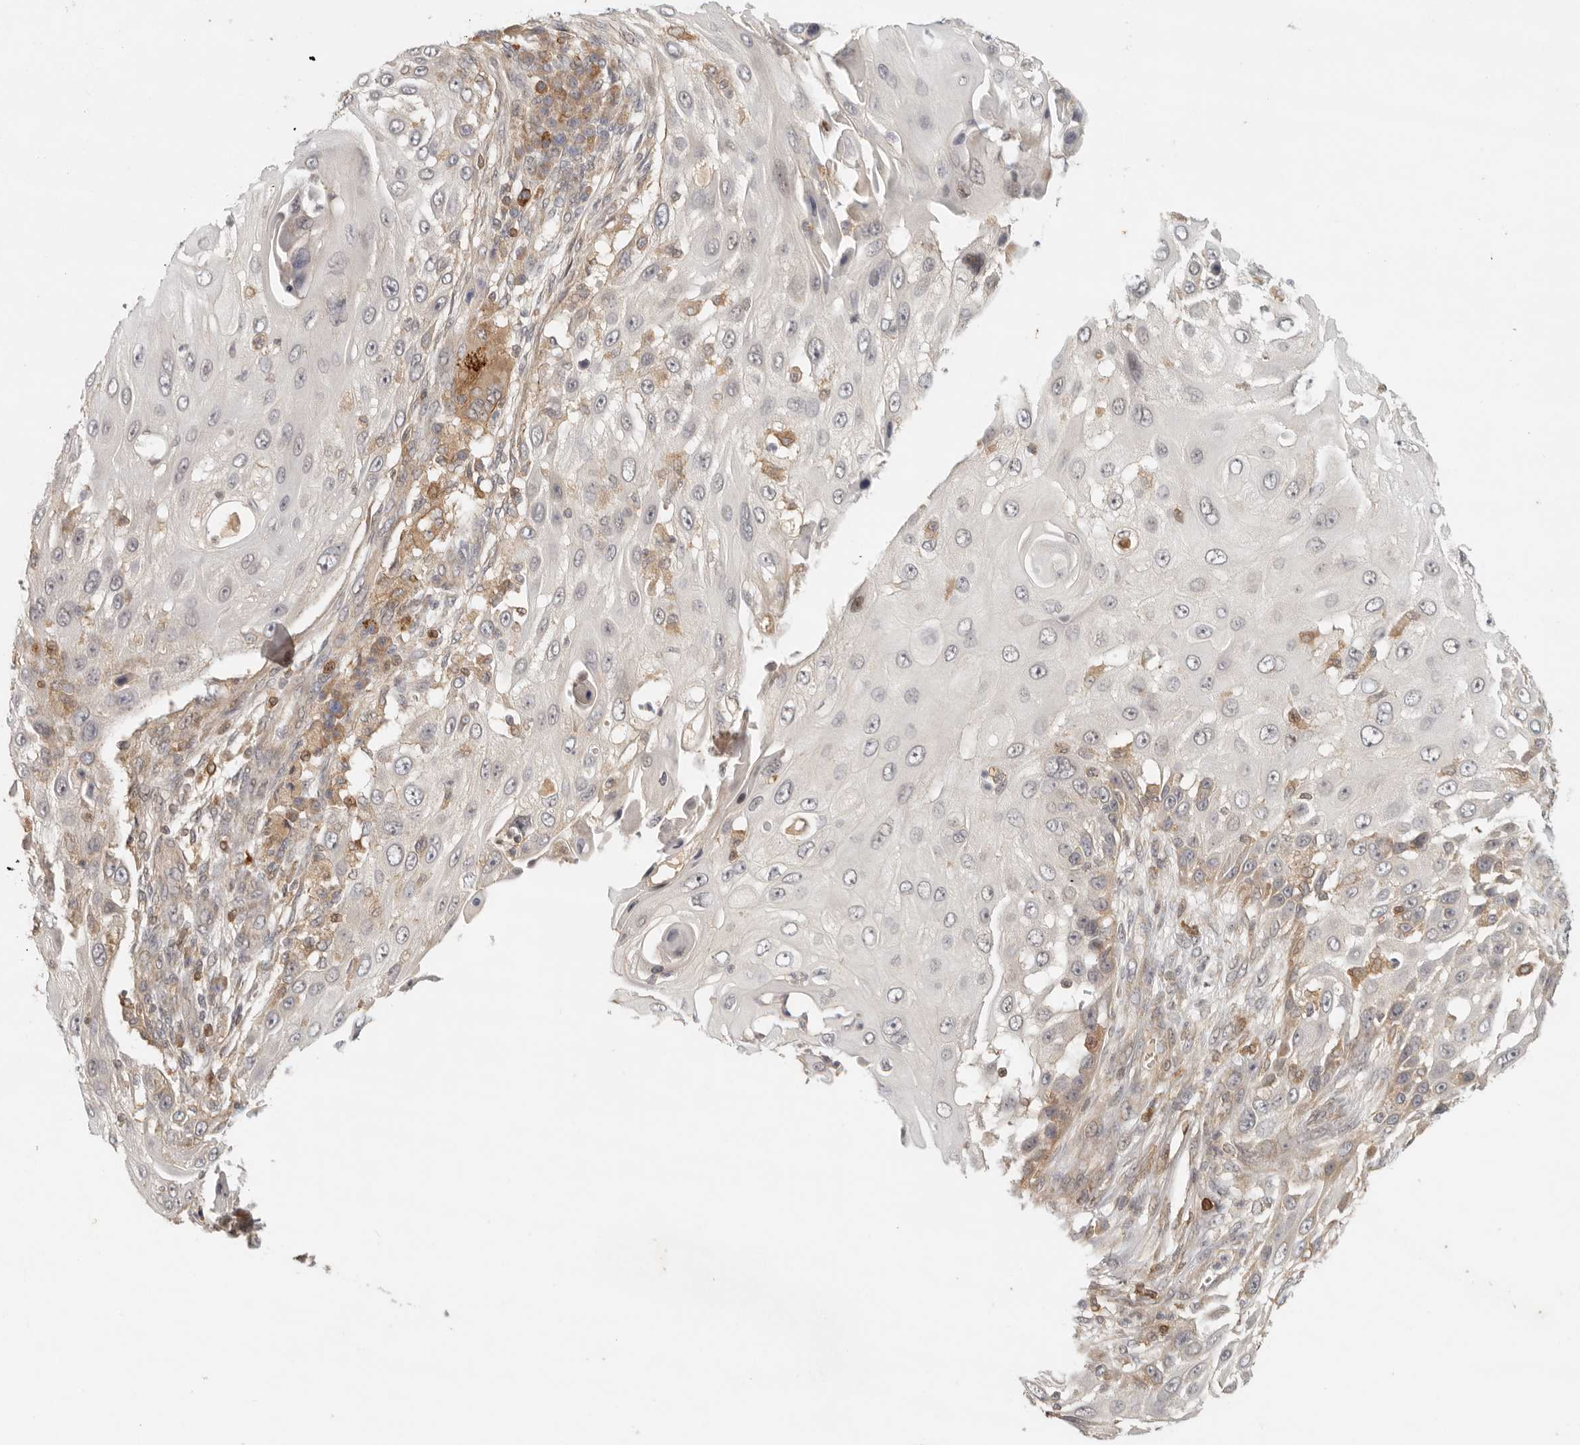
{"staining": {"intensity": "moderate", "quantity": "<25%", "location": "cytoplasmic/membranous"}, "tissue": "skin cancer", "cell_type": "Tumor cells", "image_type": "cancer", "snomed": [{"axis": "morphology", "description": "Squamous cell carcinoma, NOS"}, {"axis": "topography", "description": "Skin"}], "caption": "Immunohistochemistry (IHC) micrograph of neoplastic tissue: human squamous cell carcinoma (skin) stained using immunohistochemistry reveals low levels of moderate protein expression localized specifically in the cytoplasmic/membranous of tumor cells, appearing as a cytoplasmic/membranous brown color.", "gene": "AHDC1", "patient": {"sex": "female", "age": 44}}